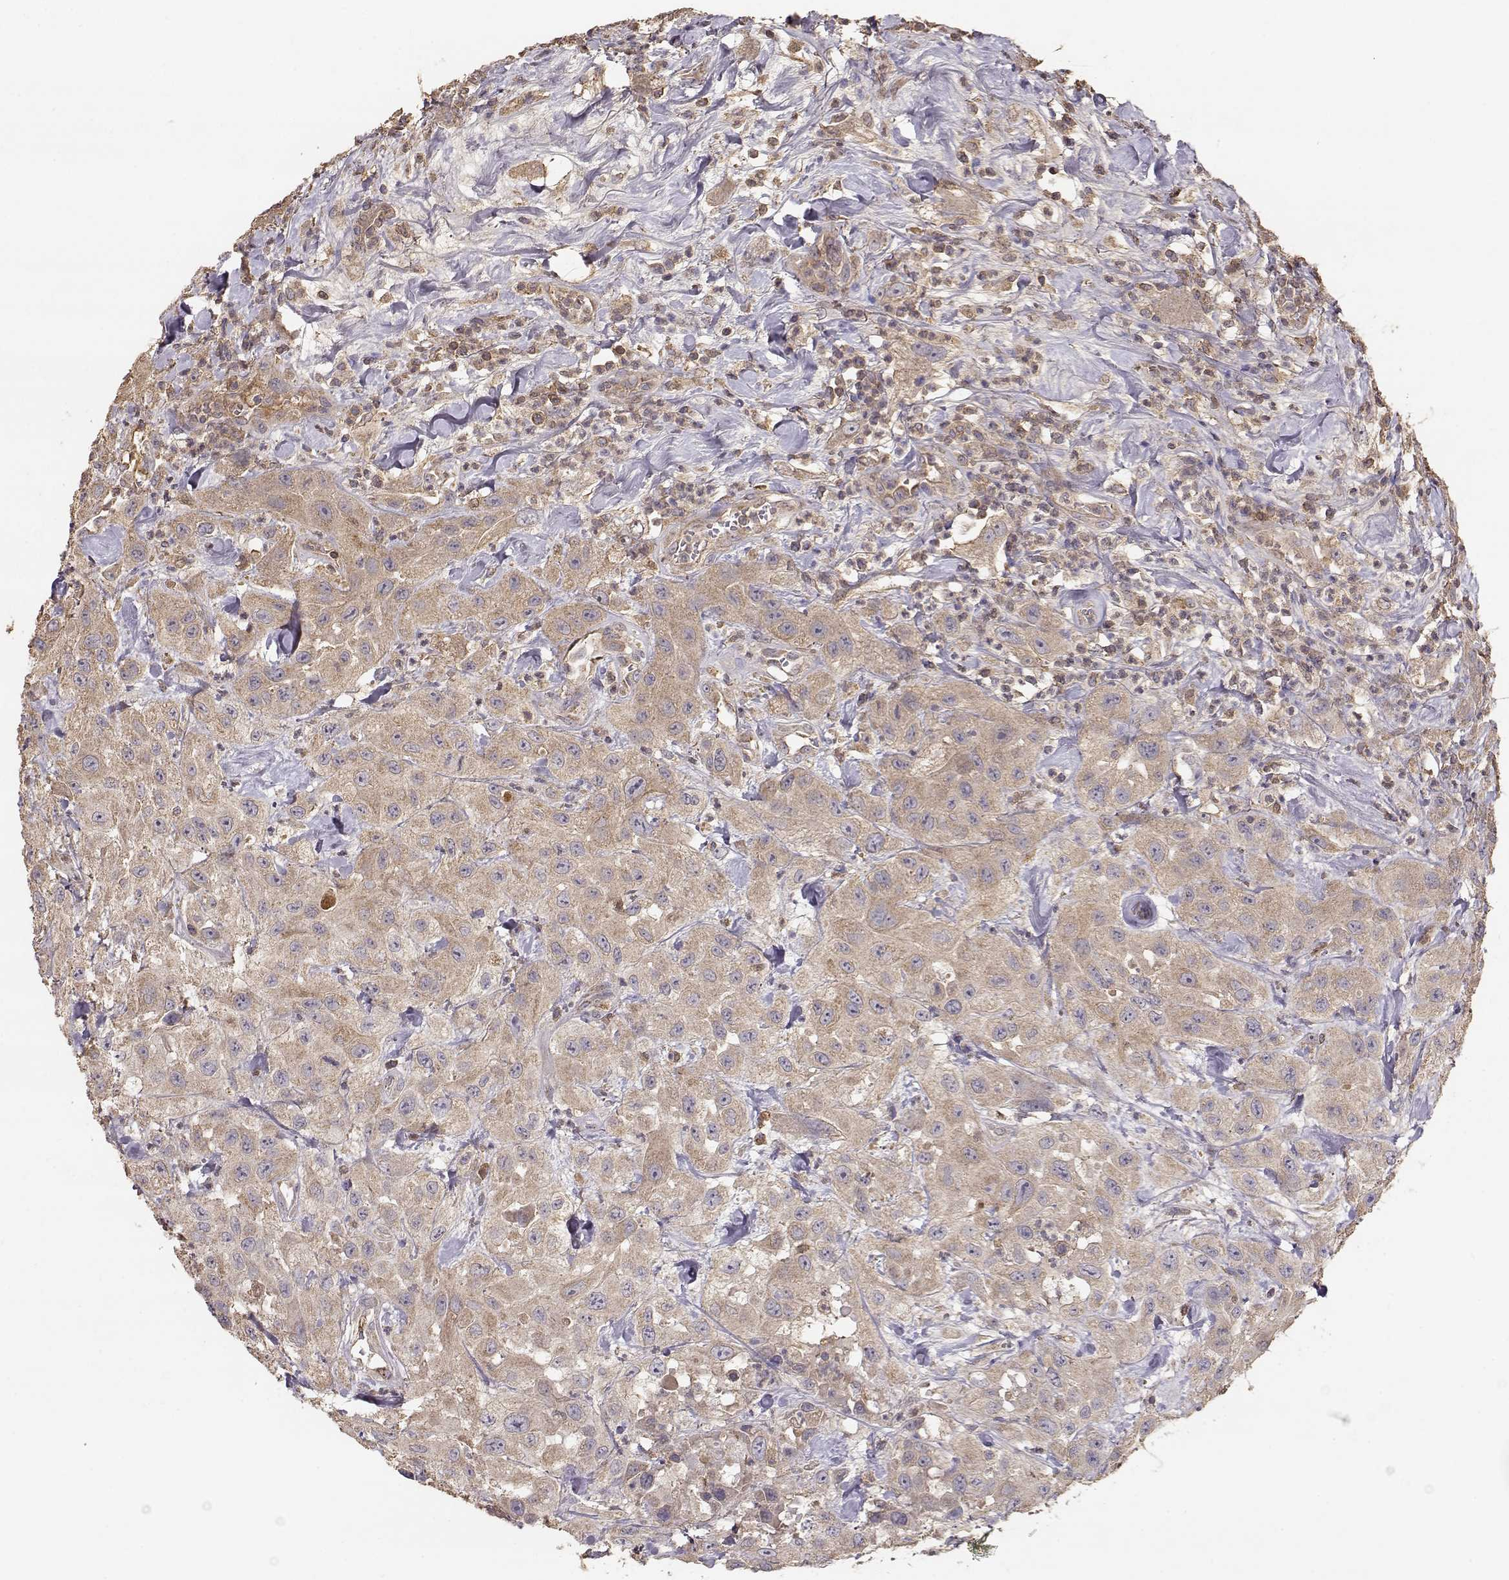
{"staining": {"intensity": "moderate", "quantity": ">75%", "location": "cytoplasmic/membranous"}, "tissue": "urothelial cancer", "cell_type": "Tumor cells", "image_type": "cancer", "snomed": [{"axis": "morphology", "description": "Urothelial carcinoma, High grade"}, {"axis": "topography", "description": "Urinary bladder"}], "caption": "Immunohistochemical staining of human high-grade urothelial carcinoma exhibits medium levels of moderate cytoplasmic/membranous expression in approximately >75% of tumor cells.", "gene": "TARS3", "patient": {"sex": "male", "age": 79}}